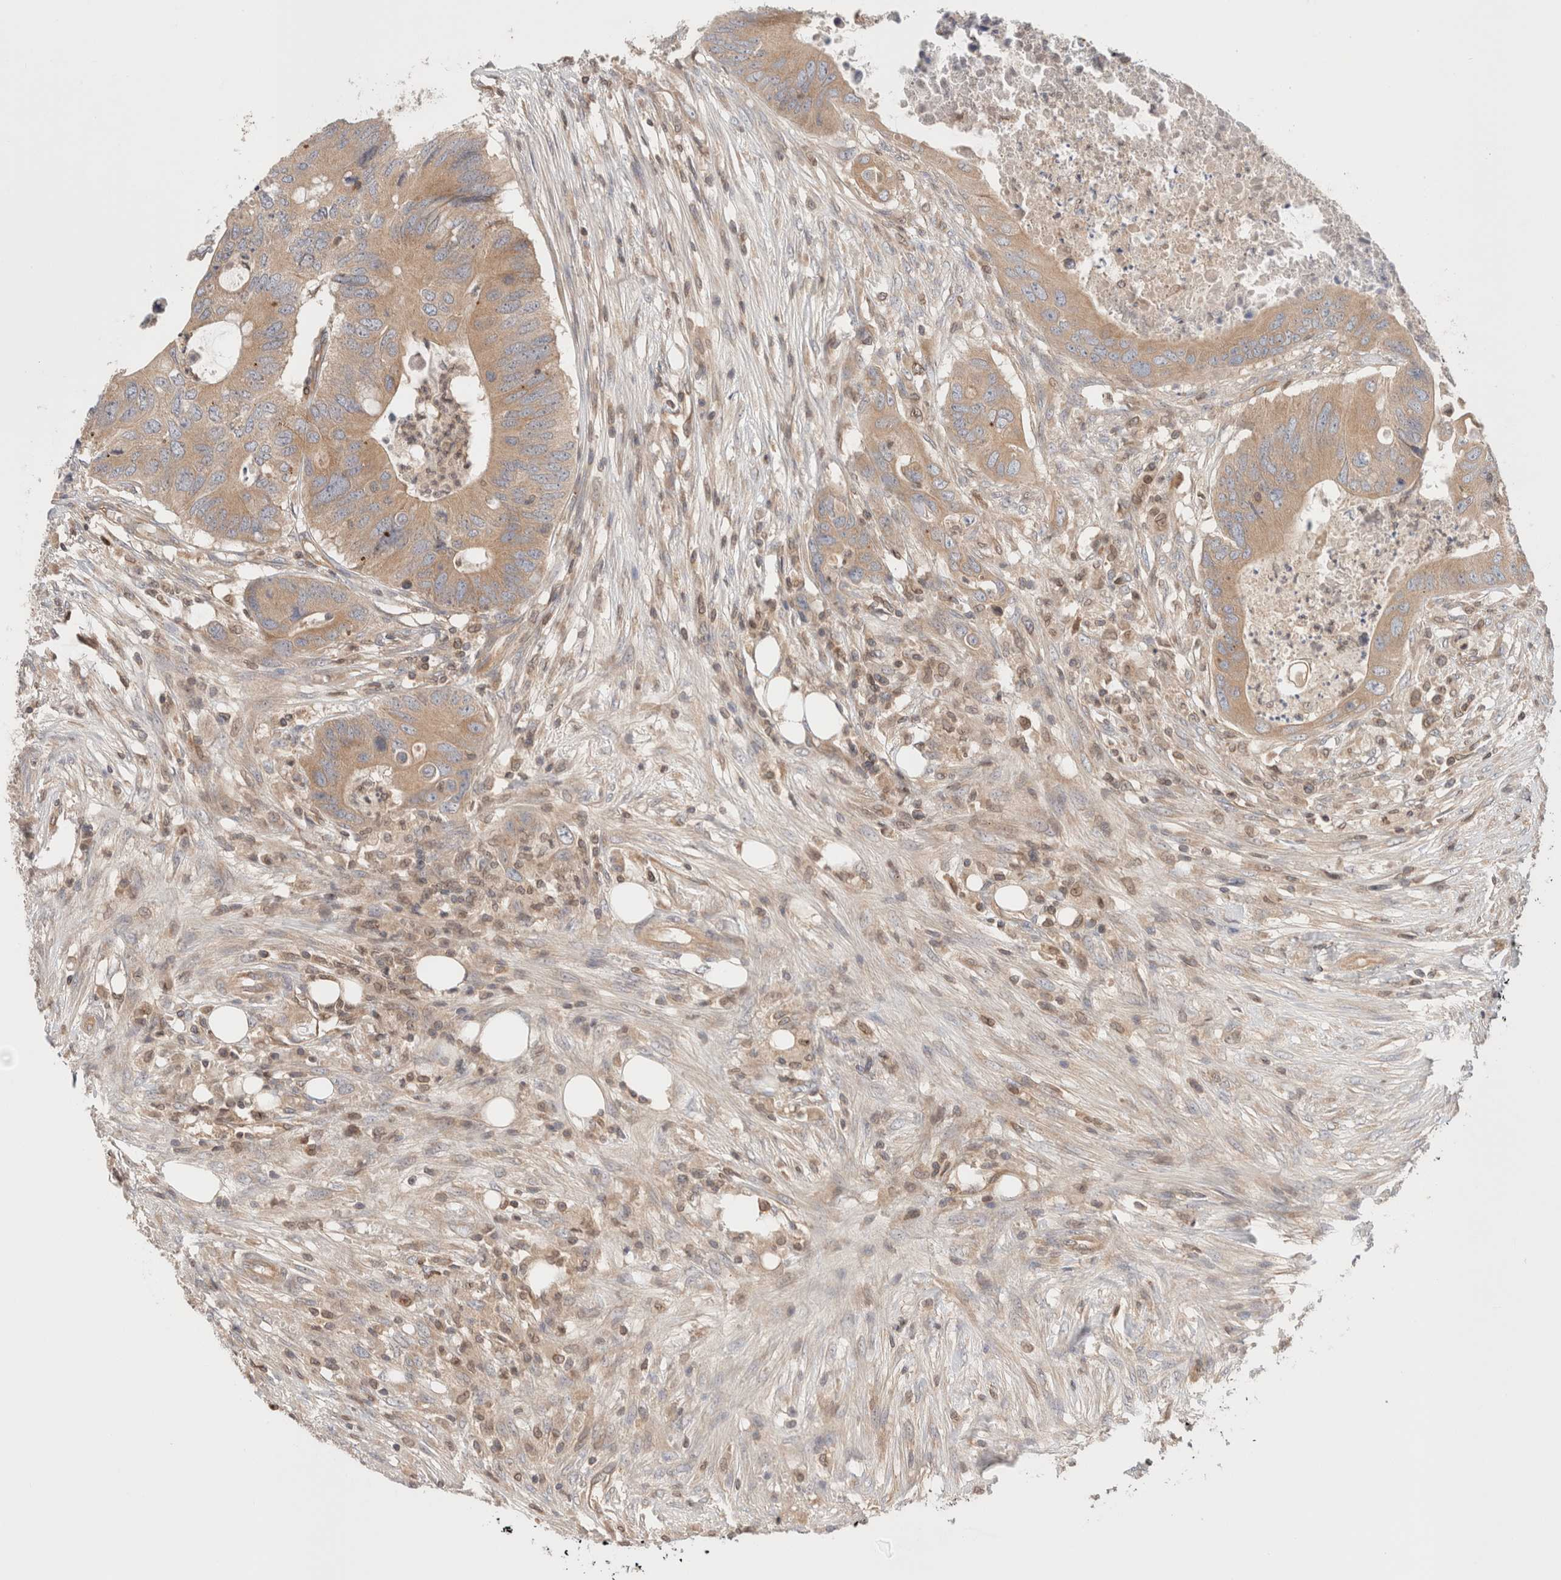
{"staining": {"intensity": "moderate", "quantity": ">75%", "location": "cytoplasmic/membranous"}, "tissue": "colorectal cancer", "cell_type": "Tumor cells", "image_type": "cancer", "snomed": [{"axis": "morphology", "description": "Adenocarcinoma, NOS"}, {"axis": "topography", "description": "Colon"}], "caption": "A brown stain highlights moderate cytoplasmic/membranous expression of a protein in colorectal cancer (adenocarcinoma) tumor cells.", "gene": "SIKE1", "patient": {"sex": "male", "age": 71}}